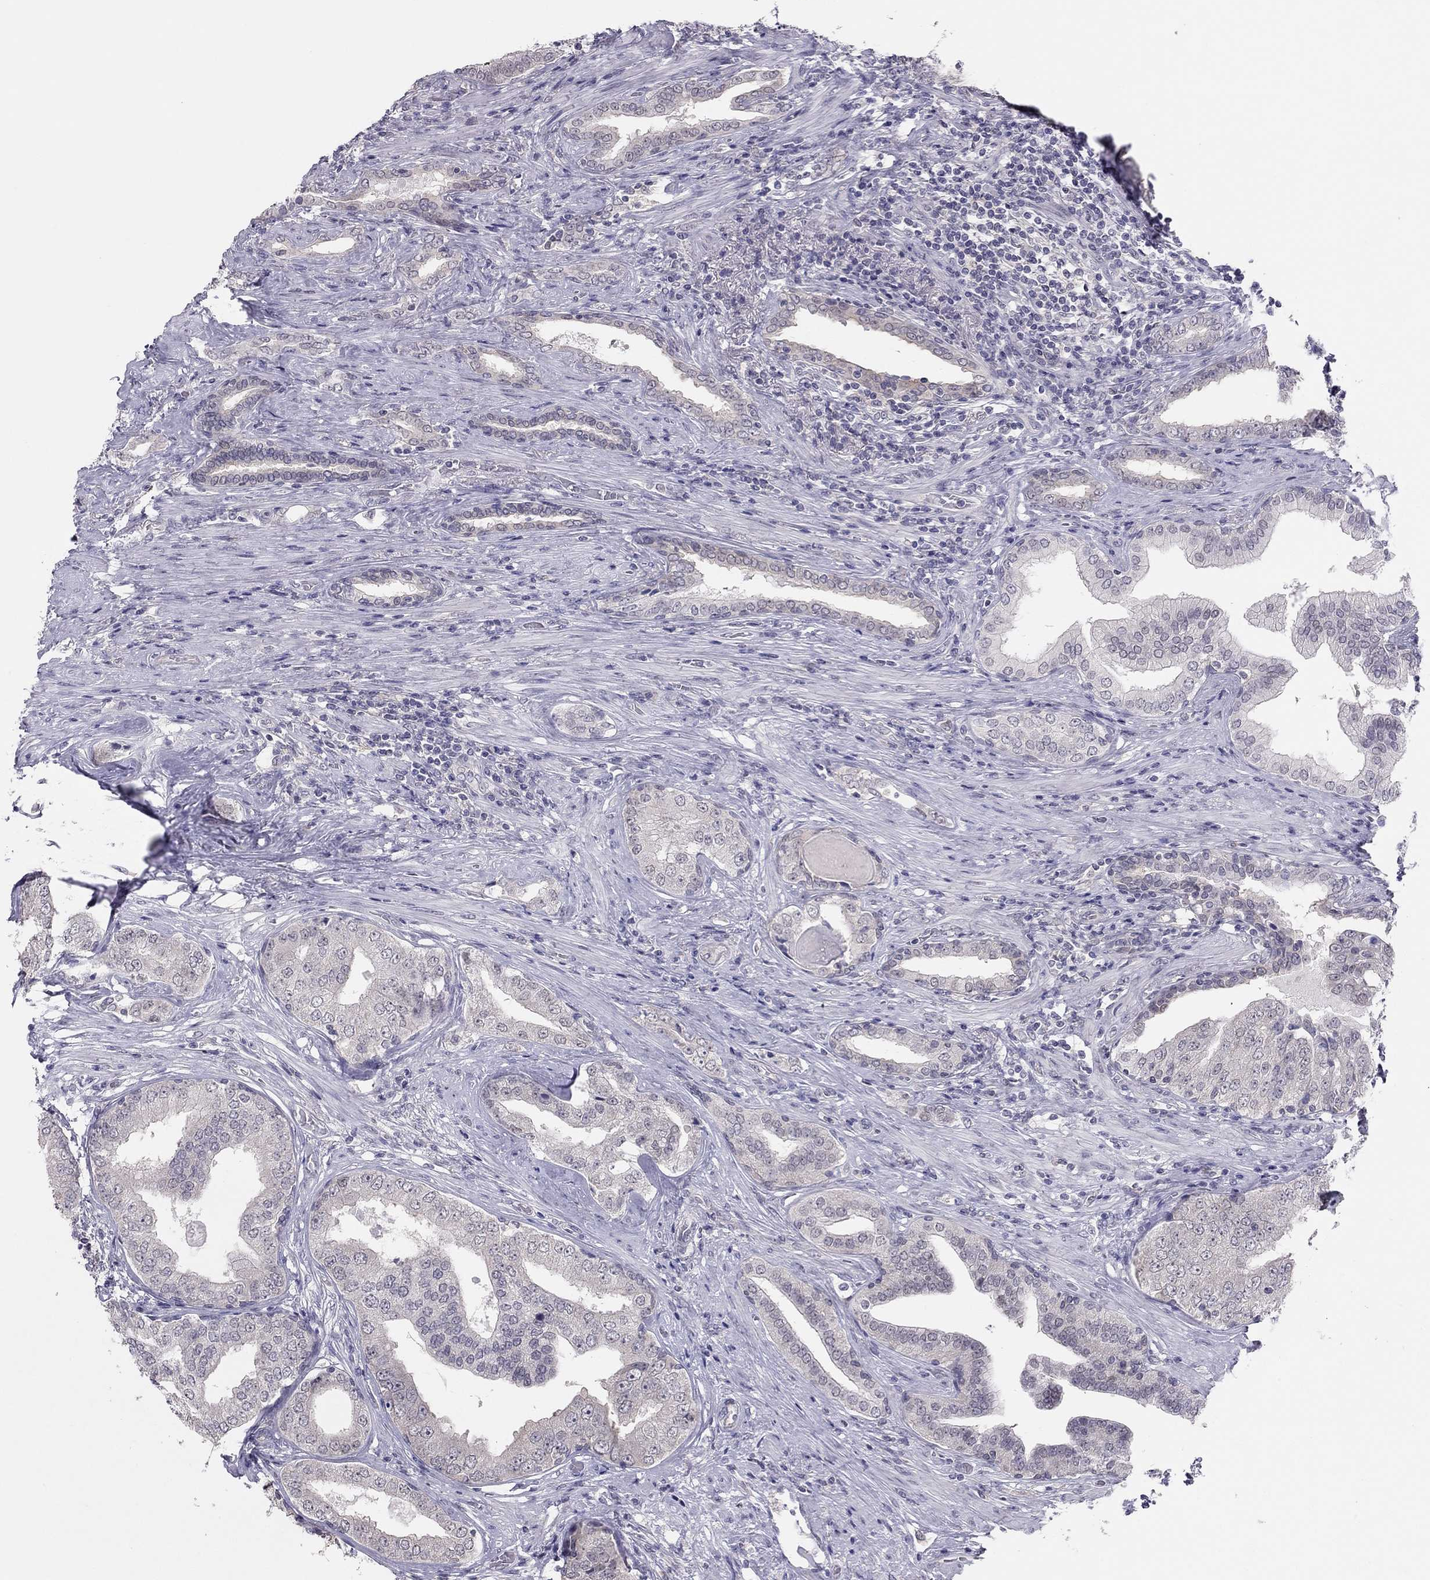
{"staining": {"intensity": "negative", "quantity": "none", "location": "none"}, "tissue": "prostate cancer", "cell_type": "Tumor cells", "image_type": "cancer", "snomed": [{"axis": "morphology", "description": "Adenocarcinoma, Low grade"}, {"axis": "topography", "description": "Prostate and seminal vesicle, NOS"}], "caption": "Immunohistochemistry (IHC) image of human prostate cancer stained for a protein (brown), which shows no positivity in tumor cells.", "gene": "HSF2BP", "patient": {"sex": "male", "age": 61}}